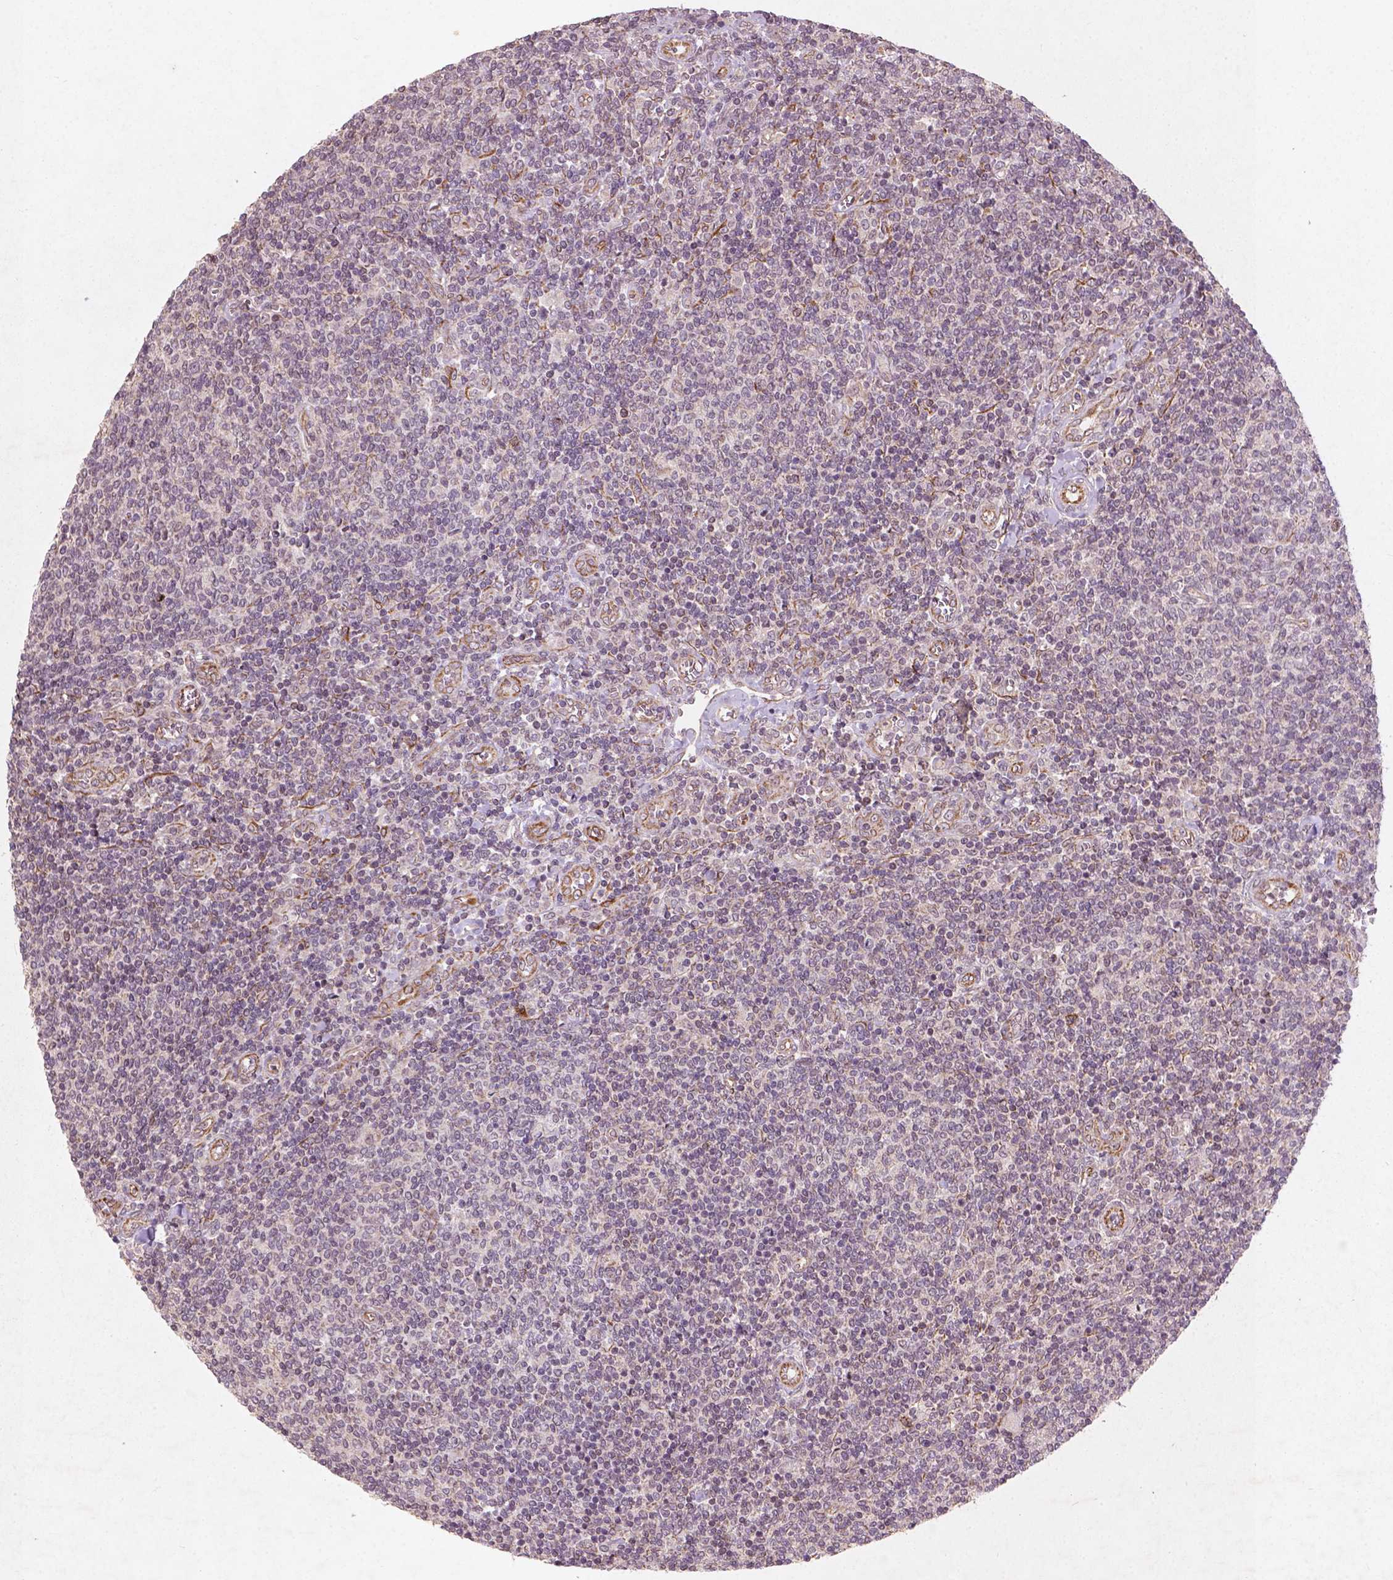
{"staining": {"intensity": "negative", "quantity": "none", "location": "none"}, "tissue": "lymphoma", "cell_type": "Tumor cells", "image_type": "cancer", "snomed": [{"axis": "morphology", "description": "Malignant lymphoma, non-Hodgkin's type, Low grade"}, {"axis": "topography", "description": "Lymph node"}], "caption": "This histopathology image is of lymphoma stained with immunohistochemistry (IHC) to label a protein in brown with the nuclei are counter-stained blue. There is no staining in tumor cells. (Brightfield microscopy of DAB immunohistochemistry at high magnification).", "gene": "SMAD2", "patient": {"sex": "male", "age": 52}}